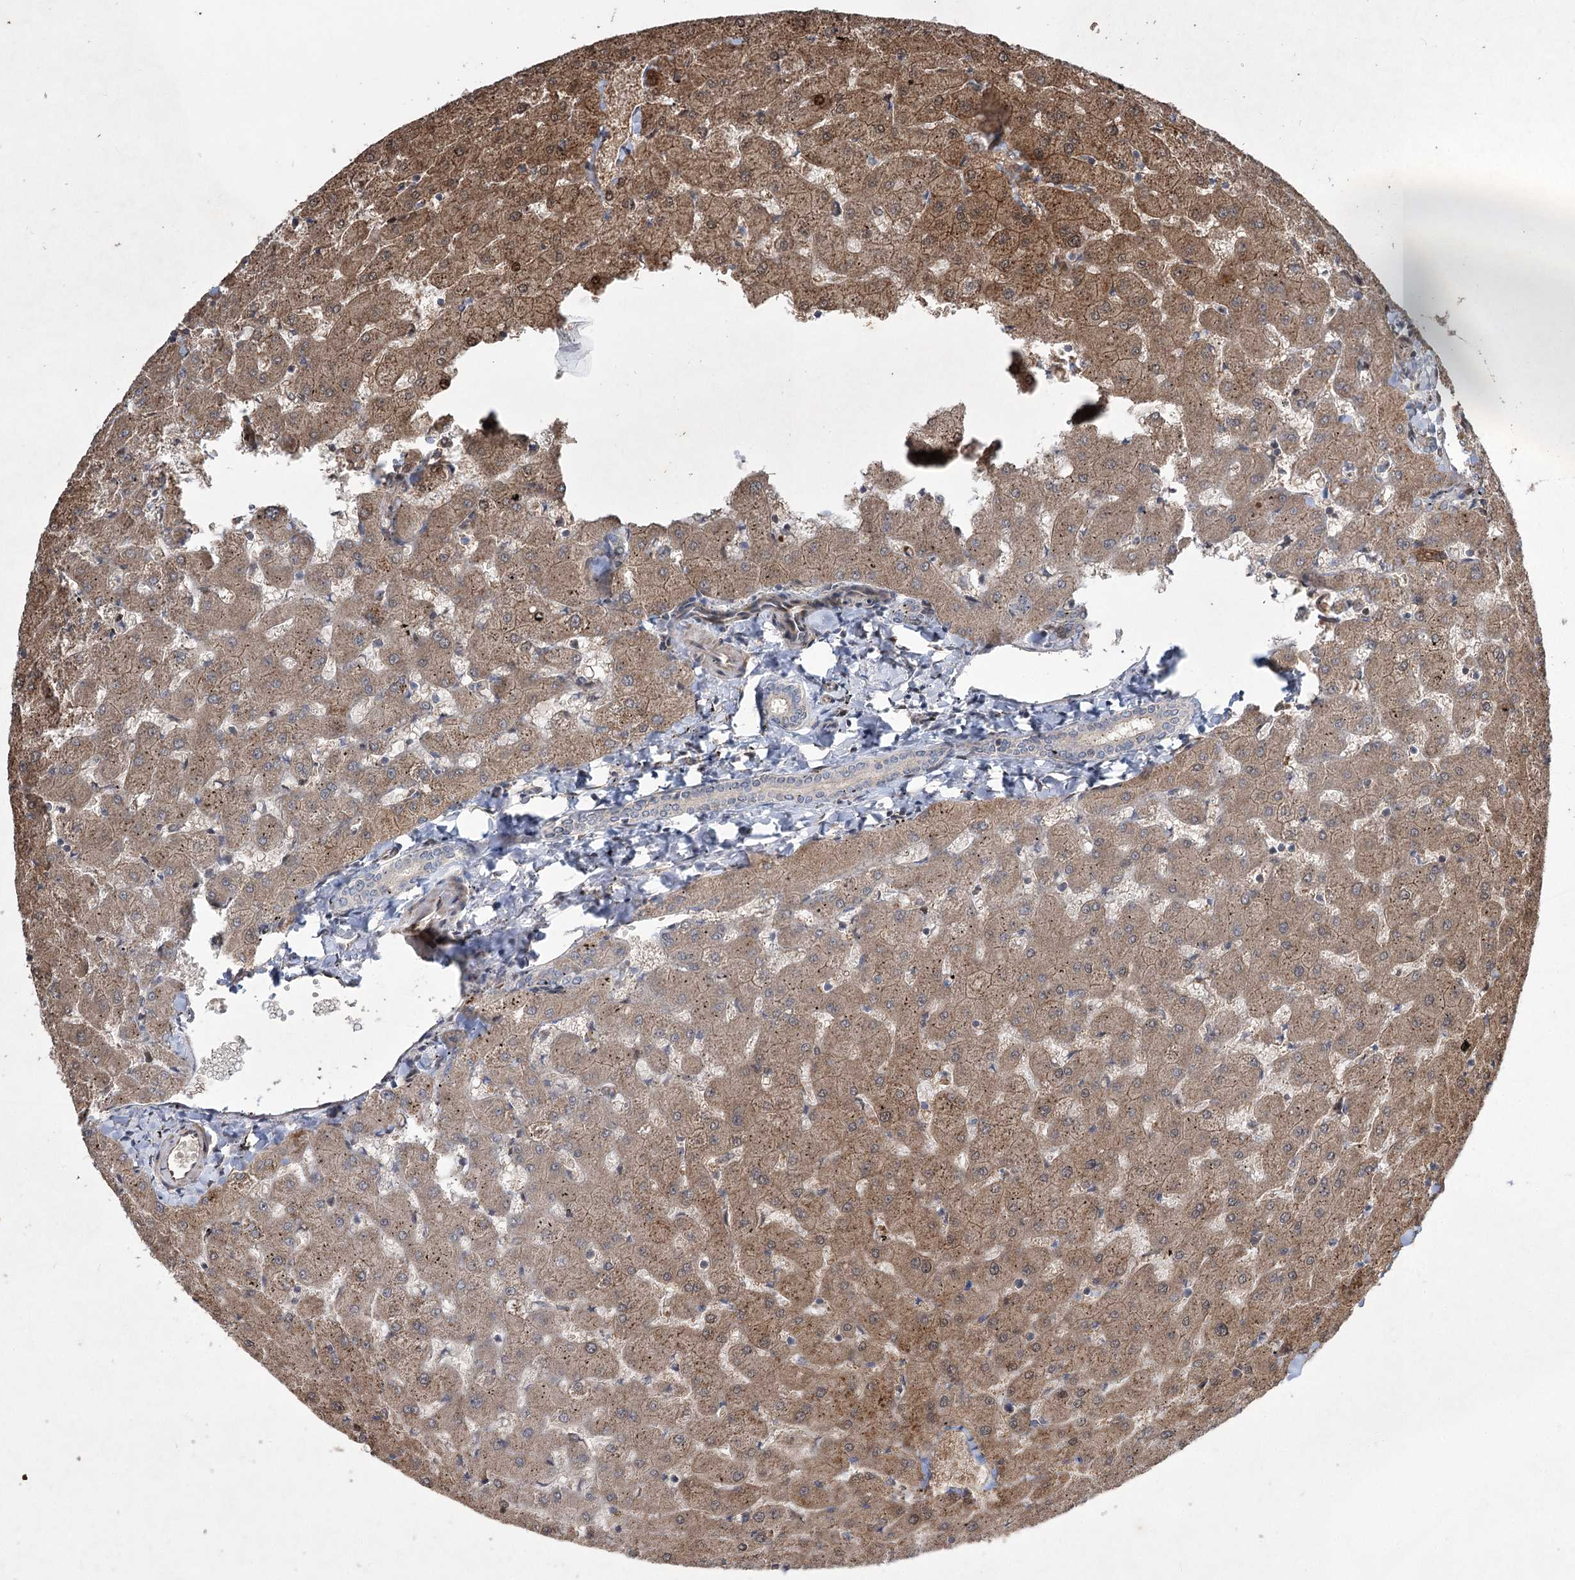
{"staining": {"intensity": "negative", "quantity": "none", "location": "none"}, "tissue": "liver", "cell_type": "Cholangiocytes", "image_type": "normal", "snomed": [{"axis": "morphology", "description": "Normal tissue, NOS"}, {"axis": "topography", "description": "Liver"}], "caption": "This is an IHC micrograph of normal human liver. There is no positivity in cholangiocytes.", "gene": "SERINC5", "patient": {"sex": "female", "age": 63}}